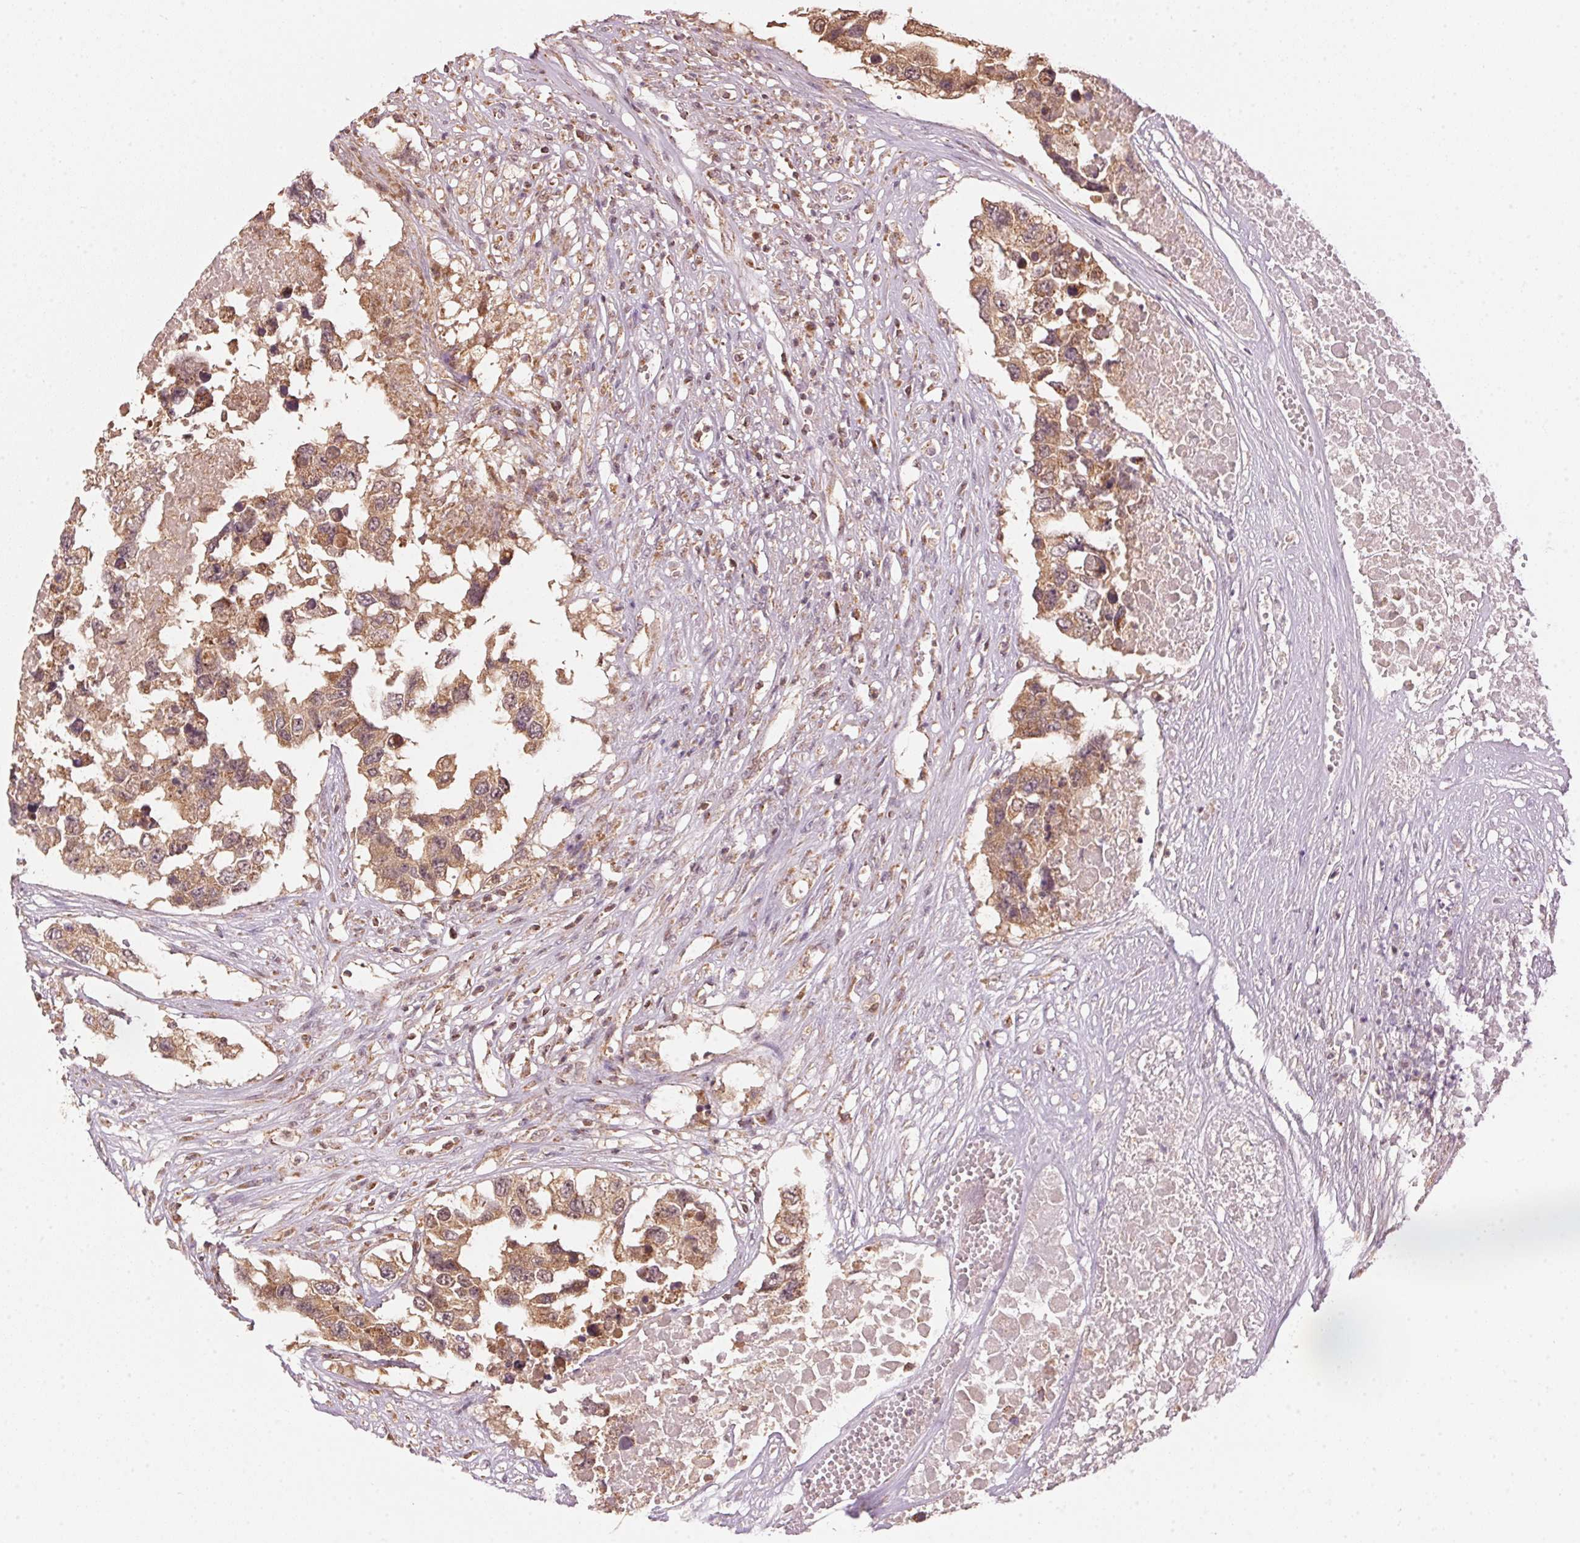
{"staining": {"intensity": "moderate", "quantity": ">75%", "location": "cytoplasmic/membranous"}, "tissue": "testis cancer", "cell_type": "Tumor cells", "image_type": "cancer", "snomed": [{"axis": "morphology", "description": "Carcinoma, Embryonal, NOS"}, {"axis": "topography", "description": "Testis"}], "caption": "Immunohistochemical staining of testis cancer reveals medium levels of moderate cytoplasmic/membranous protein staining in about >75% of tumor cells. Nuclei are stained in blue.", "gene": "ARHGAP6", "patient": {"sex": "male", "age": 83}}